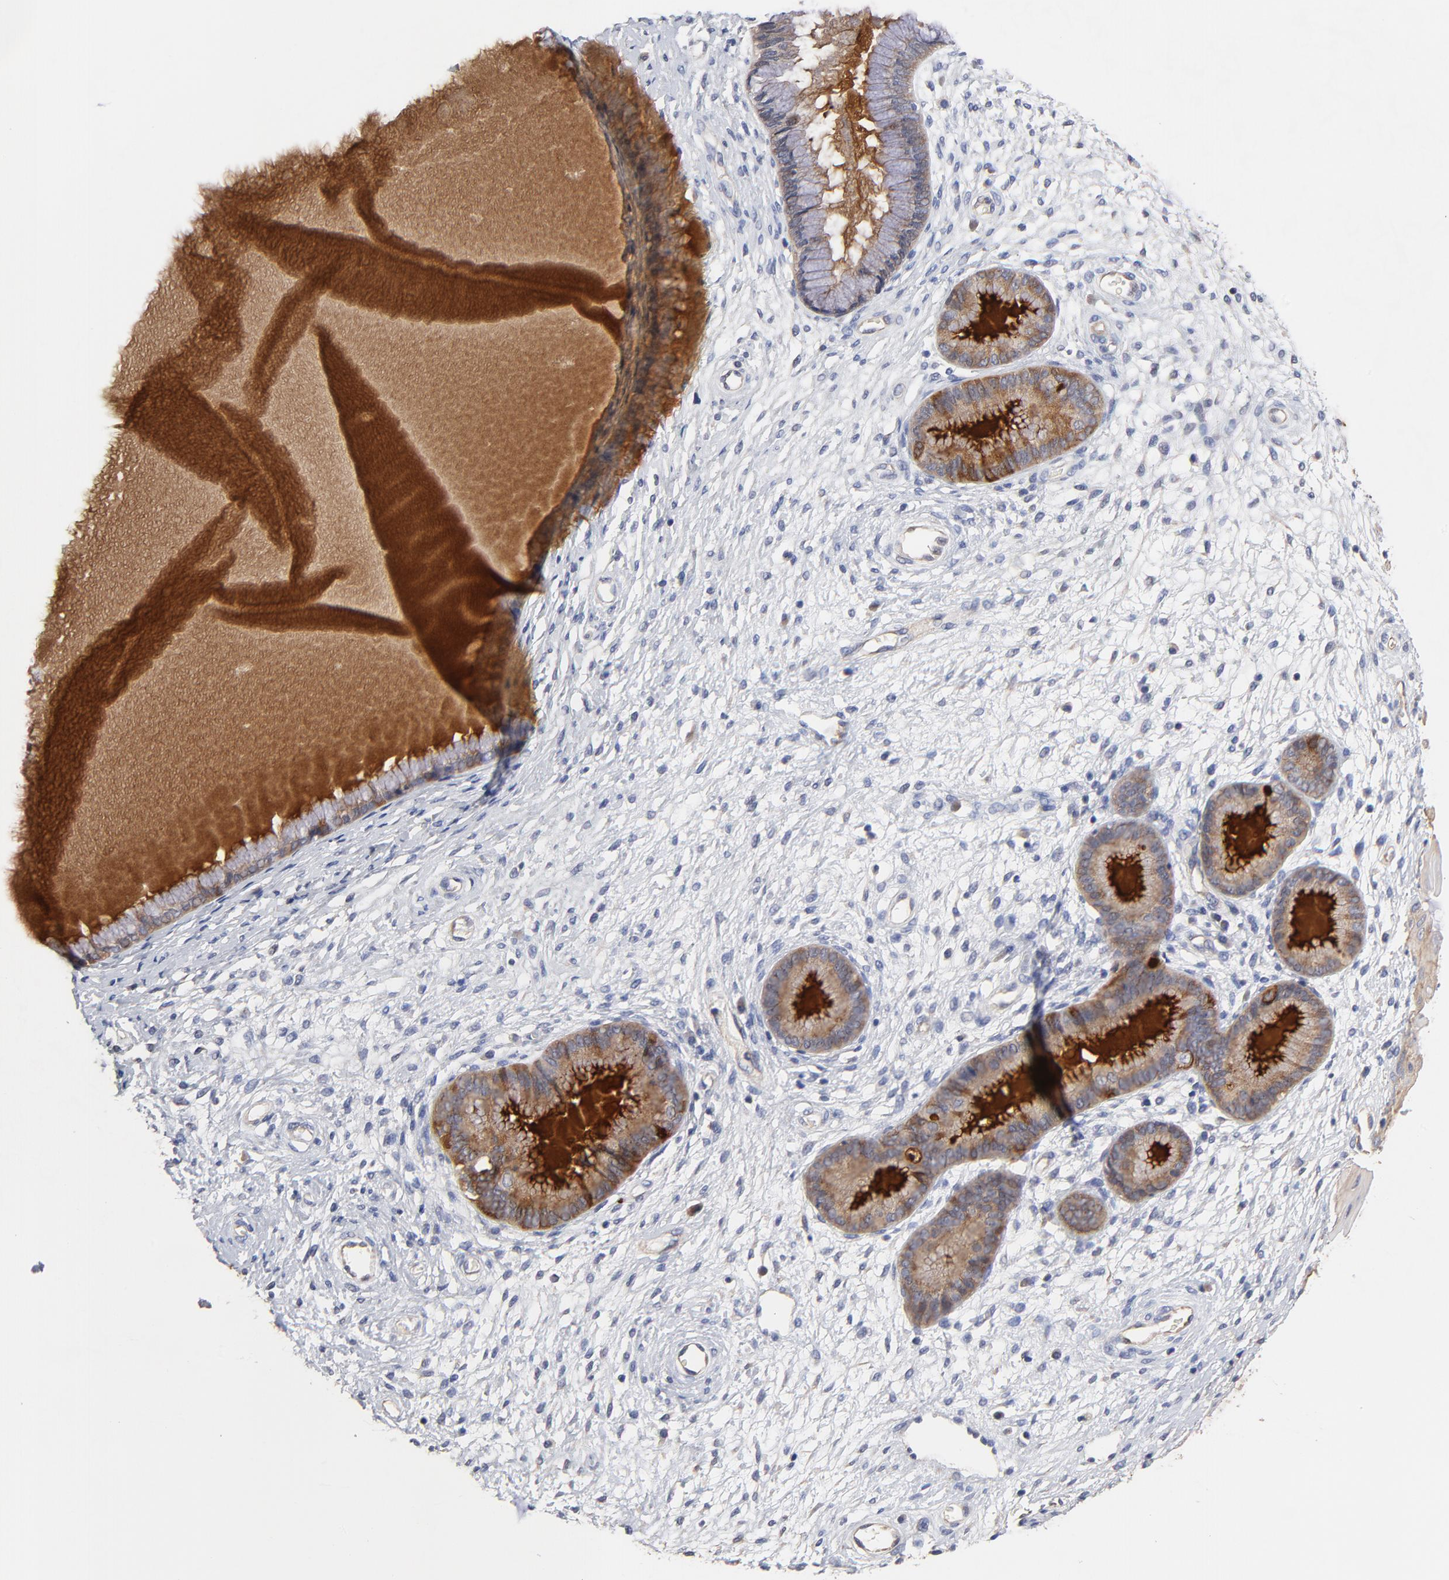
{"staining": {"intensity": "moderate", "quantity": ">75%", "location": "cytoplasmic/membranous"}, "tissue": "cervix", "cell_type": "Glandular cells", "image_type": "normal", "snomed": [{"axis": "morphology", "description": "Normal tissue, NOS"}, {"axis": "topography", "description": "Cervix"}], "caption": "Approximately >75% of glandular cells in normal human cervix demonstrate moderate cytoplasmic/membranous protein staining as visualized by brown immunohistochemical staining.", "gene": "FBXL2", "patient": {"sex": "female", "age": 55}}